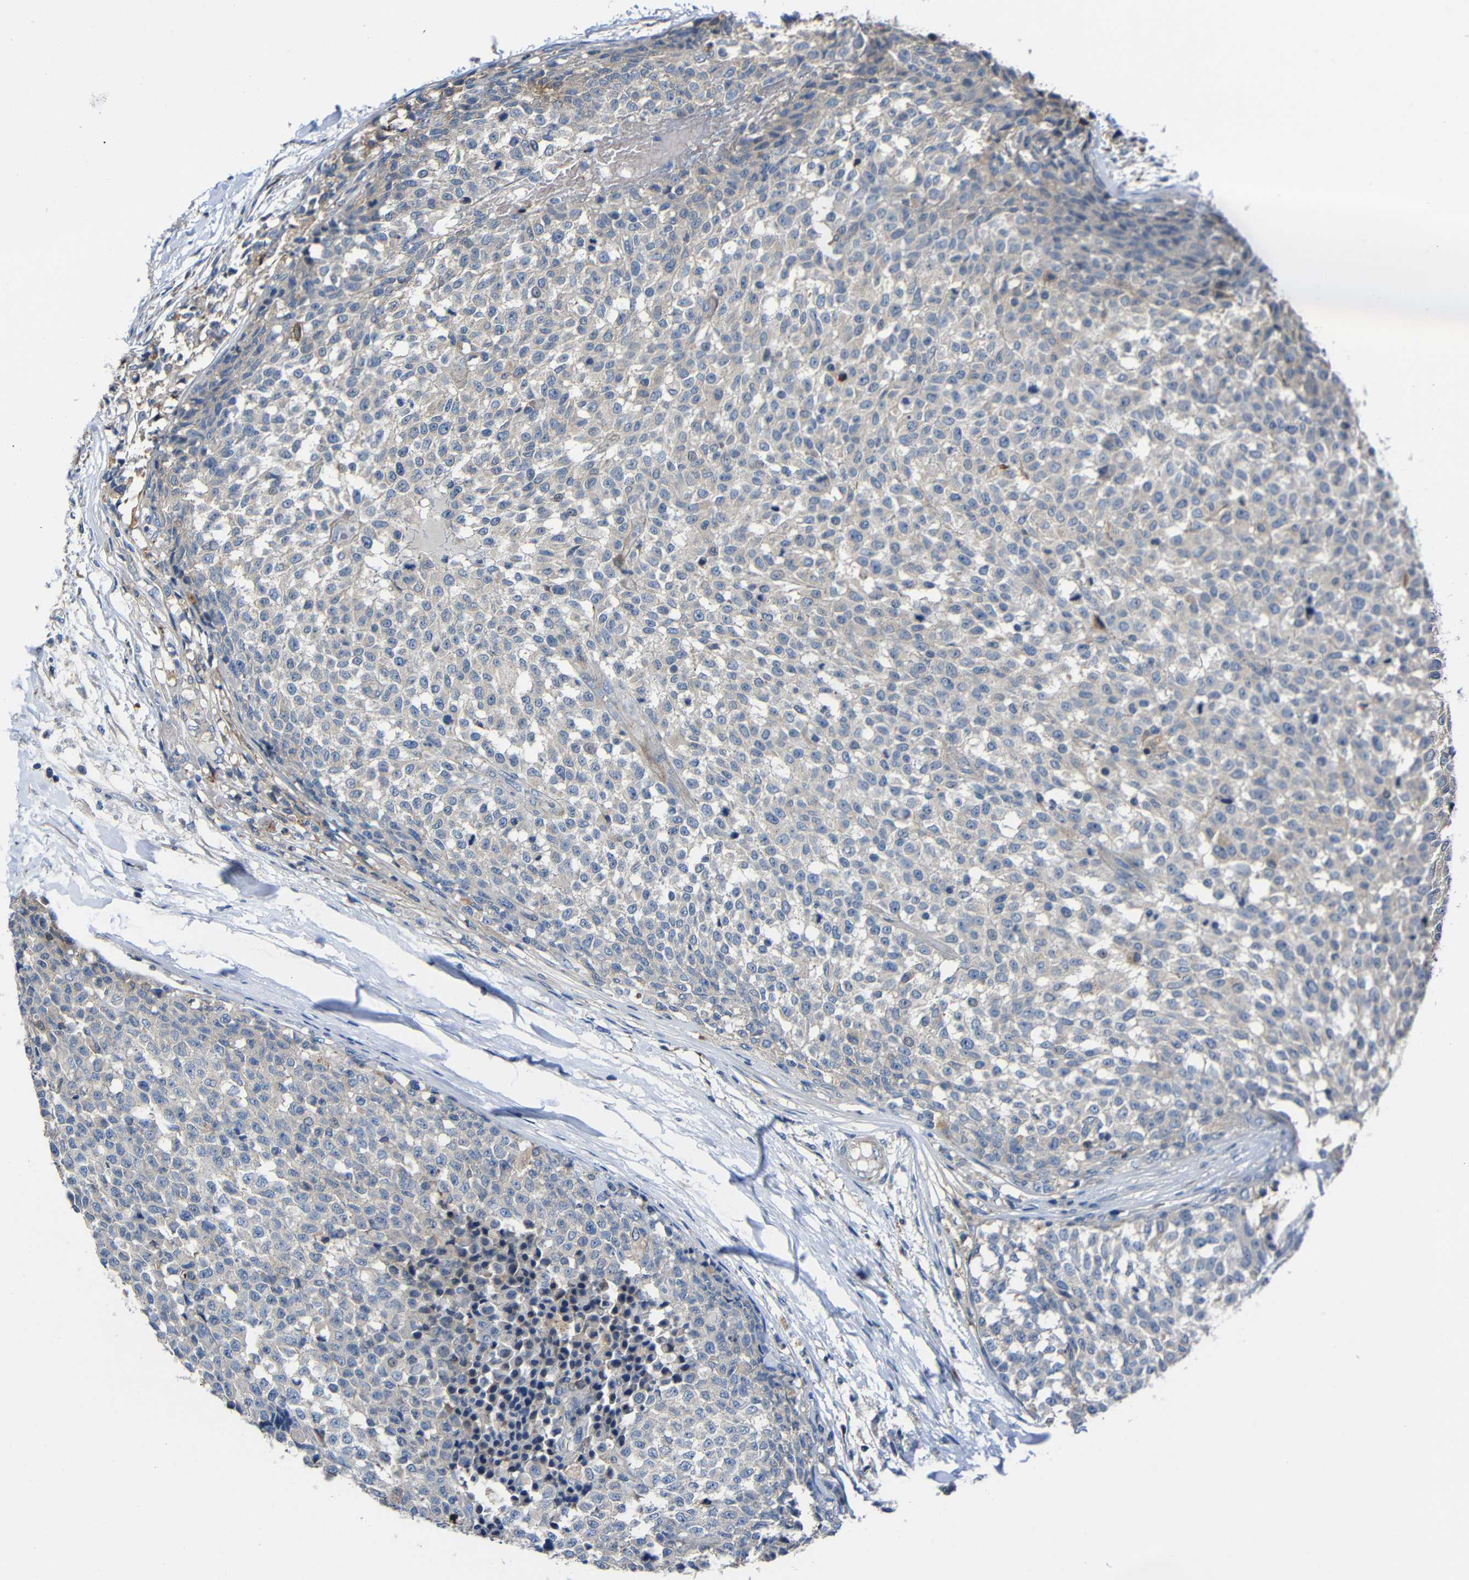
{"staining": {"intensity": "weak", "quantity": "<25%", "location": "cytoplasmic/membranous"}, "tissue": "testis cancer", "cell_type": "Tumor cells", "image_type": "cancer", "snomed": [{"axis": "morphology", "description": "Seminoma, NOS"}, {"axis": "topography", "description": "Testis"}], "caption": "Testis cancer (seminoma) was stained to show a protein in brown. There is no significant expression in tumor cells.", "gene": "GDI1", "patient": {"sex": "male", "age": 59}}